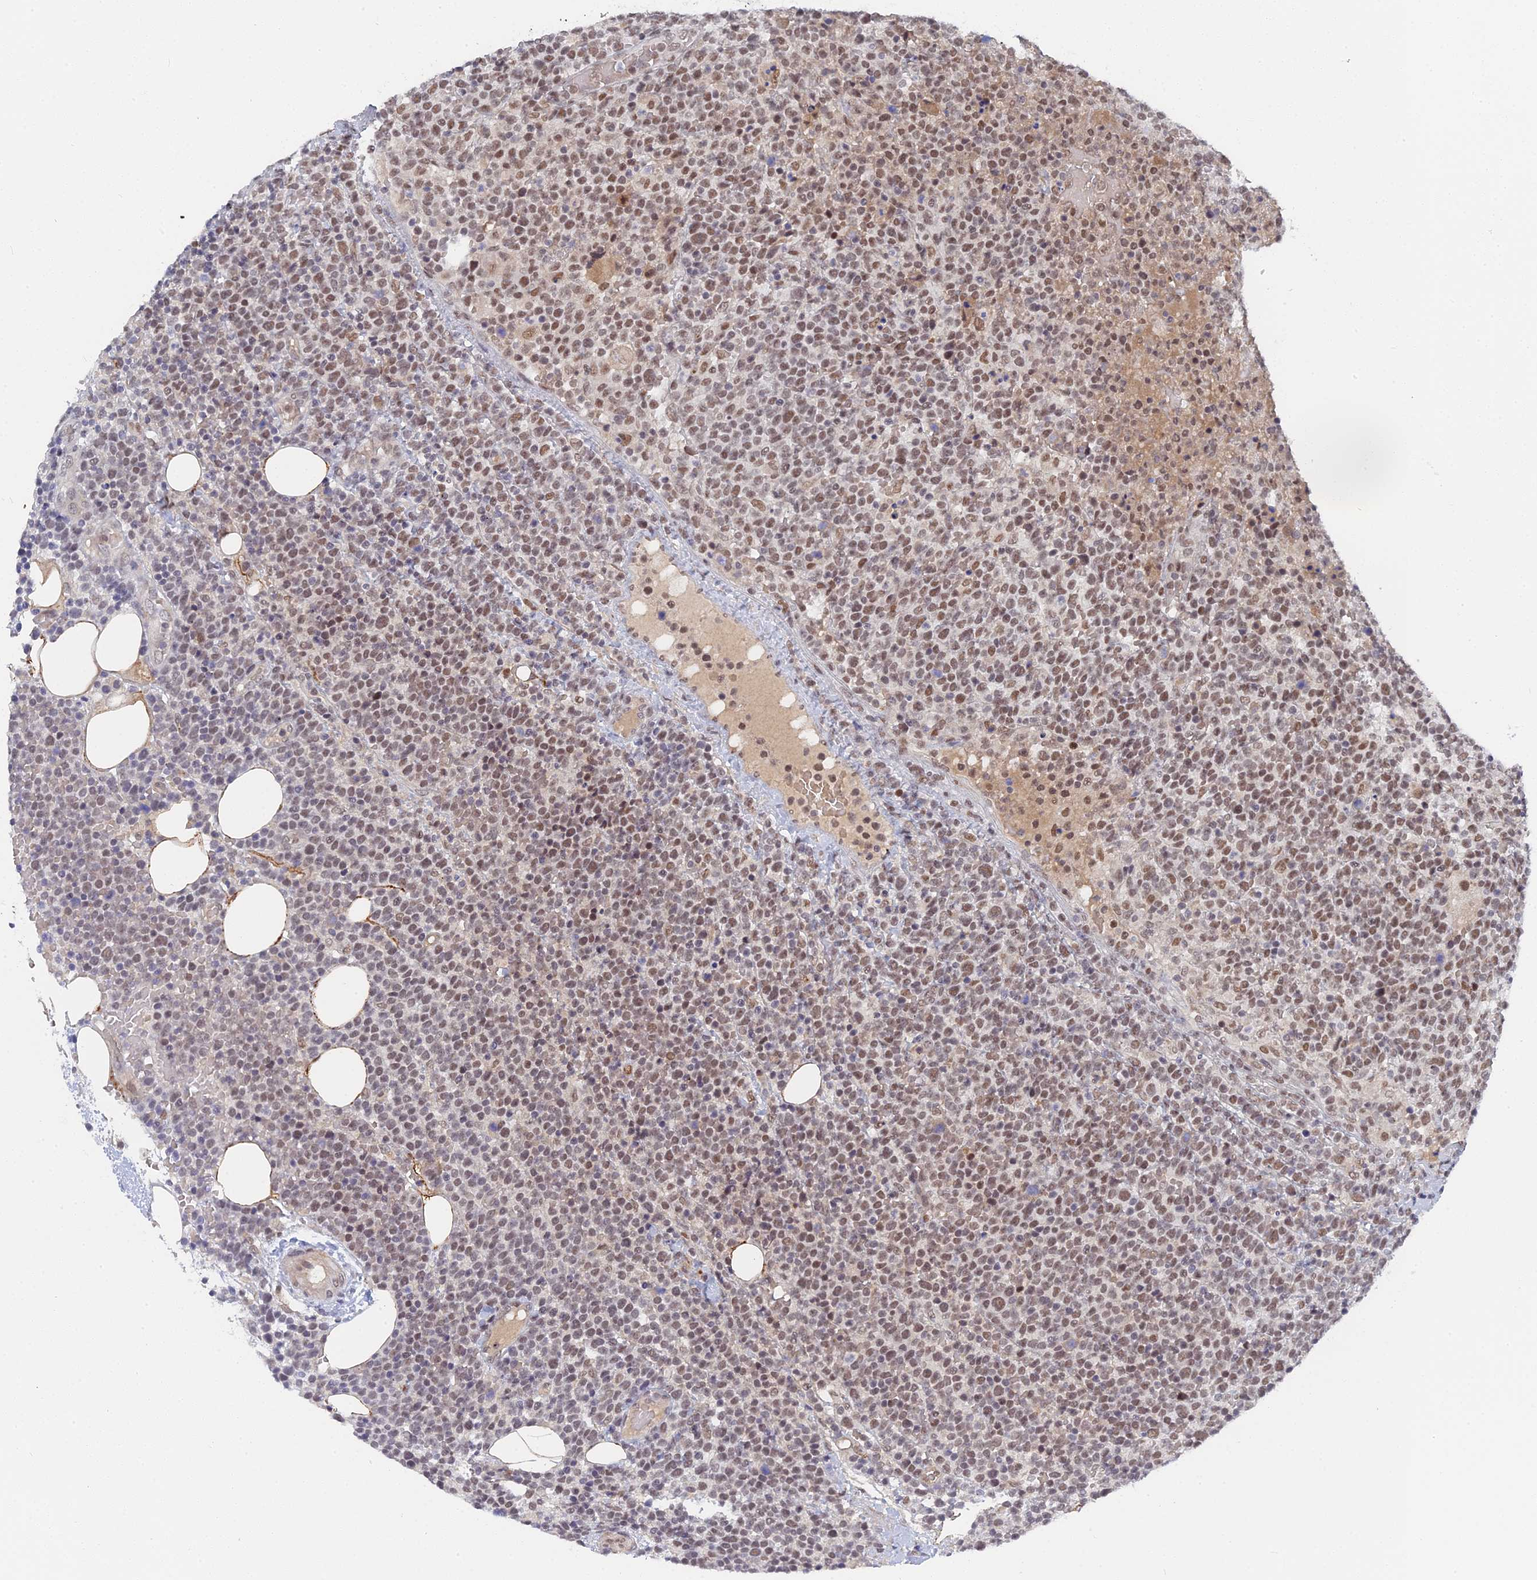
{"staining": {"intensity": "moderate", "quantity": ">75%", "location": "nuclear"}, "tissue": "lymphoma", "cell_type": "Tumor cells", "image_type": "cancer", "snomed": [{"axis": "morphology", "description": "Malignant lymphoma, non-Hodgkin's type, High grade"}, {"axis": "topography", "description": "Lymph node"}], "caption": "IHC (DAB (3,3'-diaminobenzidine)) staining of lymphoma shows moderate nuclear protein staining in approximately >75% of tumor cells. (DAB IHC with brightfield microscopy, high magnification).", "gene": "CCDC85A", "patient": {"sex": "male", "age": 61}}